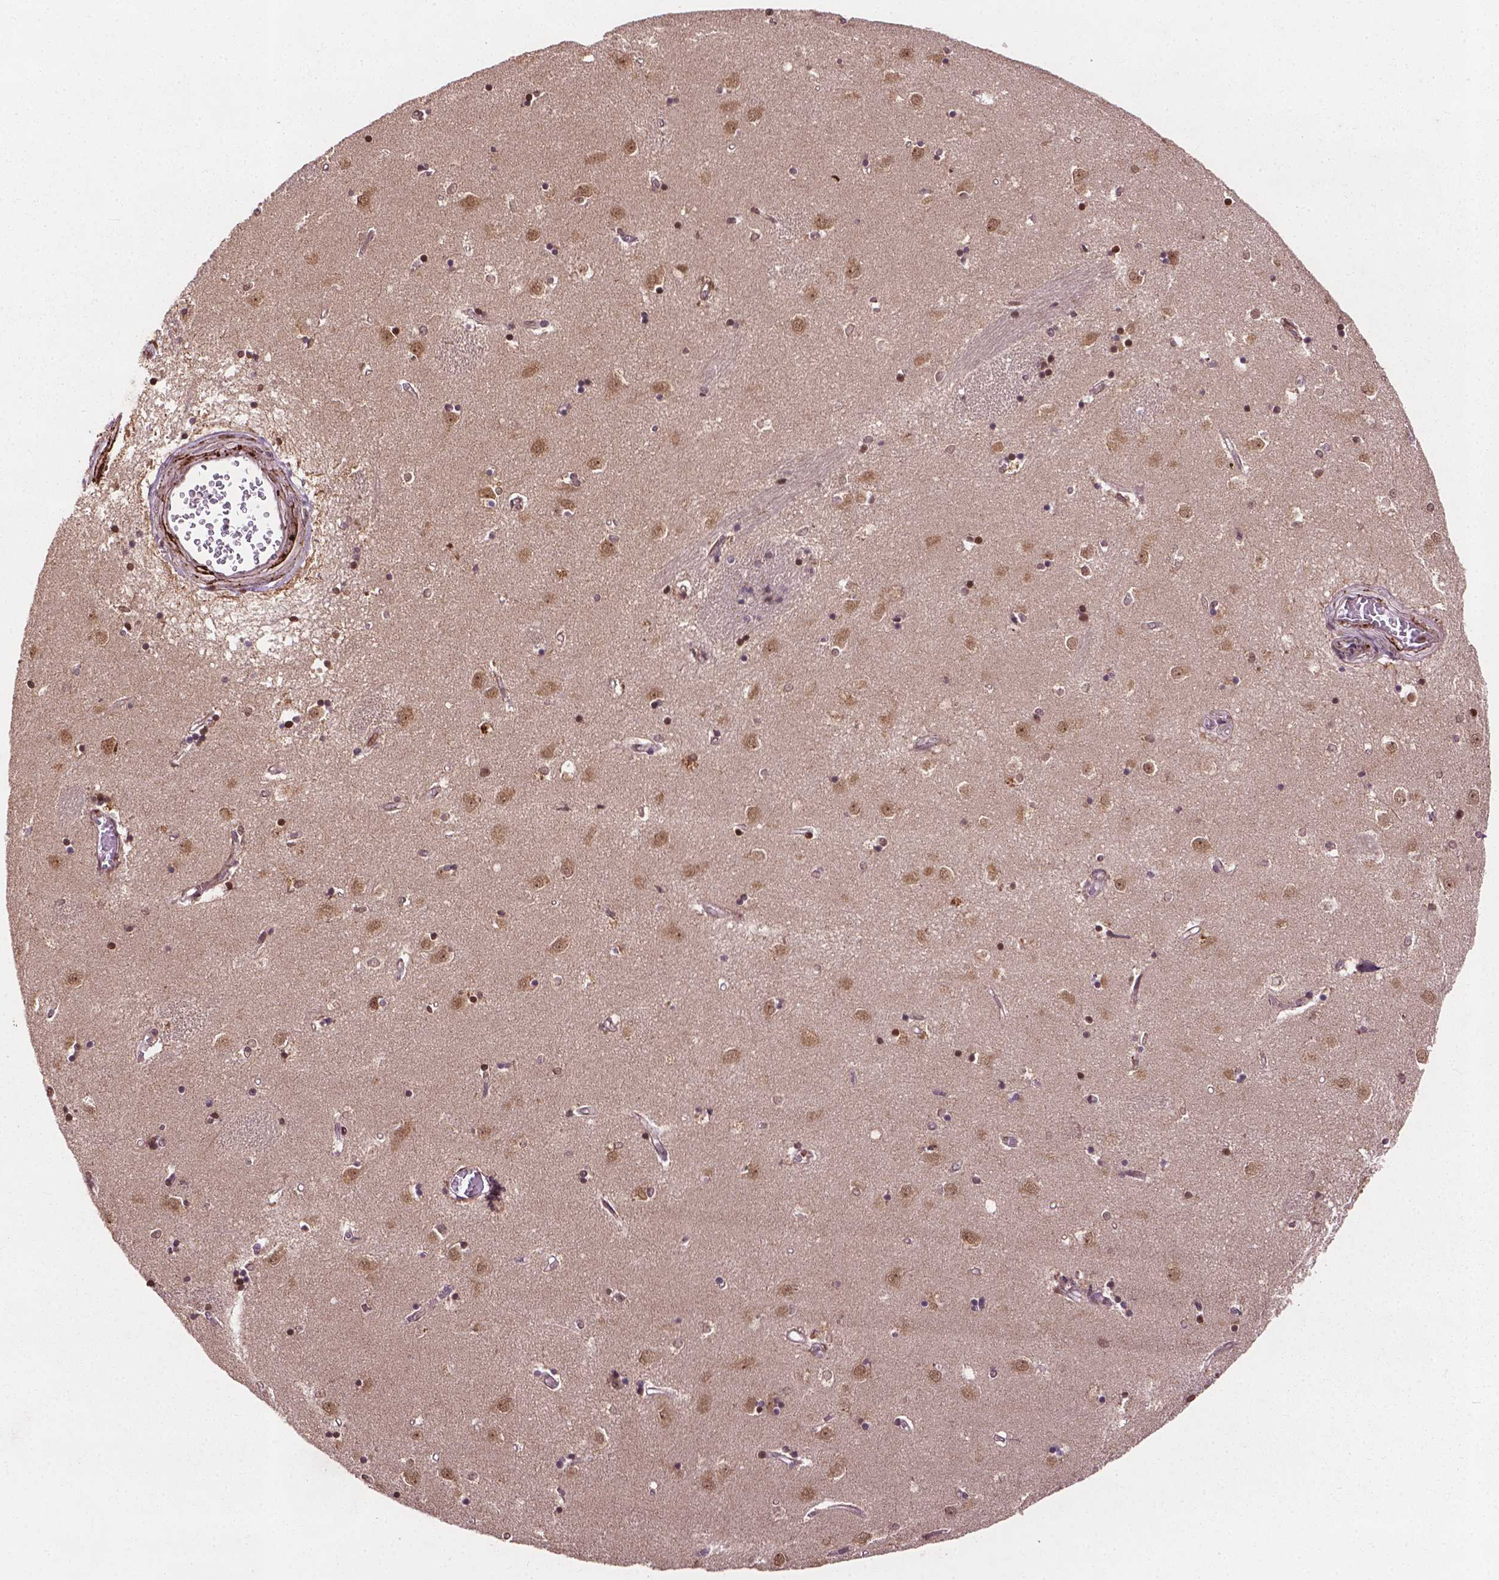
{"staining": {"intensity": "strong", "quantity": "25%-75%", "location": "nuclear"}, "tissue": "caudate", "cell_type": "Glial cells", "image_type": "normal", "snomed": [{"axis": "morphology", "description": "Normal tissue, NOS"}, {"axis": "topography", "description": "Lateral ventricle wall"}], "caption": "A brown stain labels strong nuclear expression of a protein in glial cells of normal human caudate.", "gene": "B3GALNT2", "patient": {"sex": "male", "age": 54}}